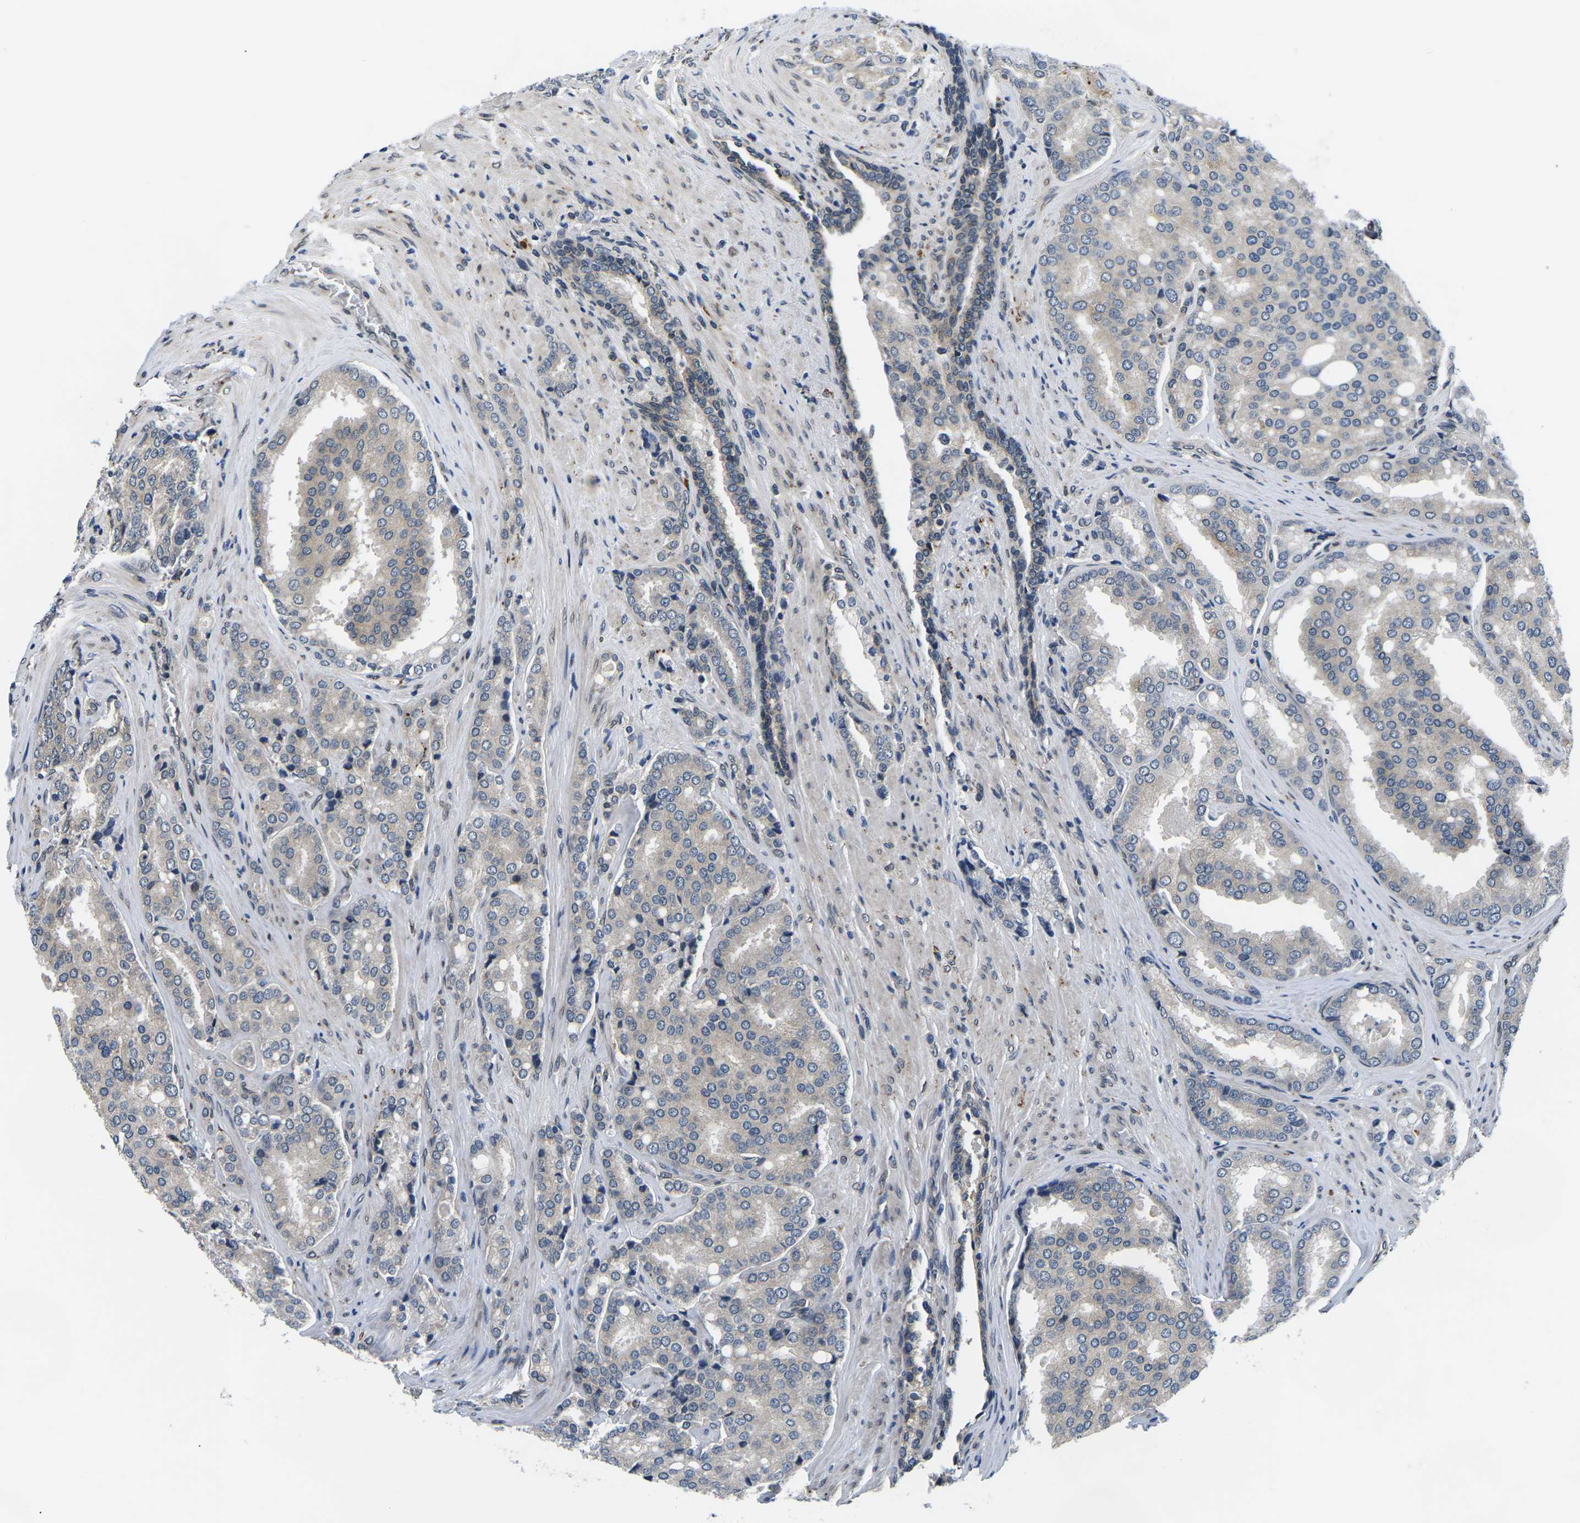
{"staining": {"intensity": "negative", "quantity": "none", "location": "none"}, "tissue": "prostate cancer", "cell_type": "Tumor cells", "image_type": "cancer", "snomed": [{"axis": "morphology", "description": "Adenocarcinoma, High grade"}, {"axis": "topography", "description": "Prostate"}], "caption": "Tumor cells show no significant staining in adenocarcinoma (high-grade) (prostate).", "gene": "SNX10", "patient": {"sex": "male", "age": 50}}